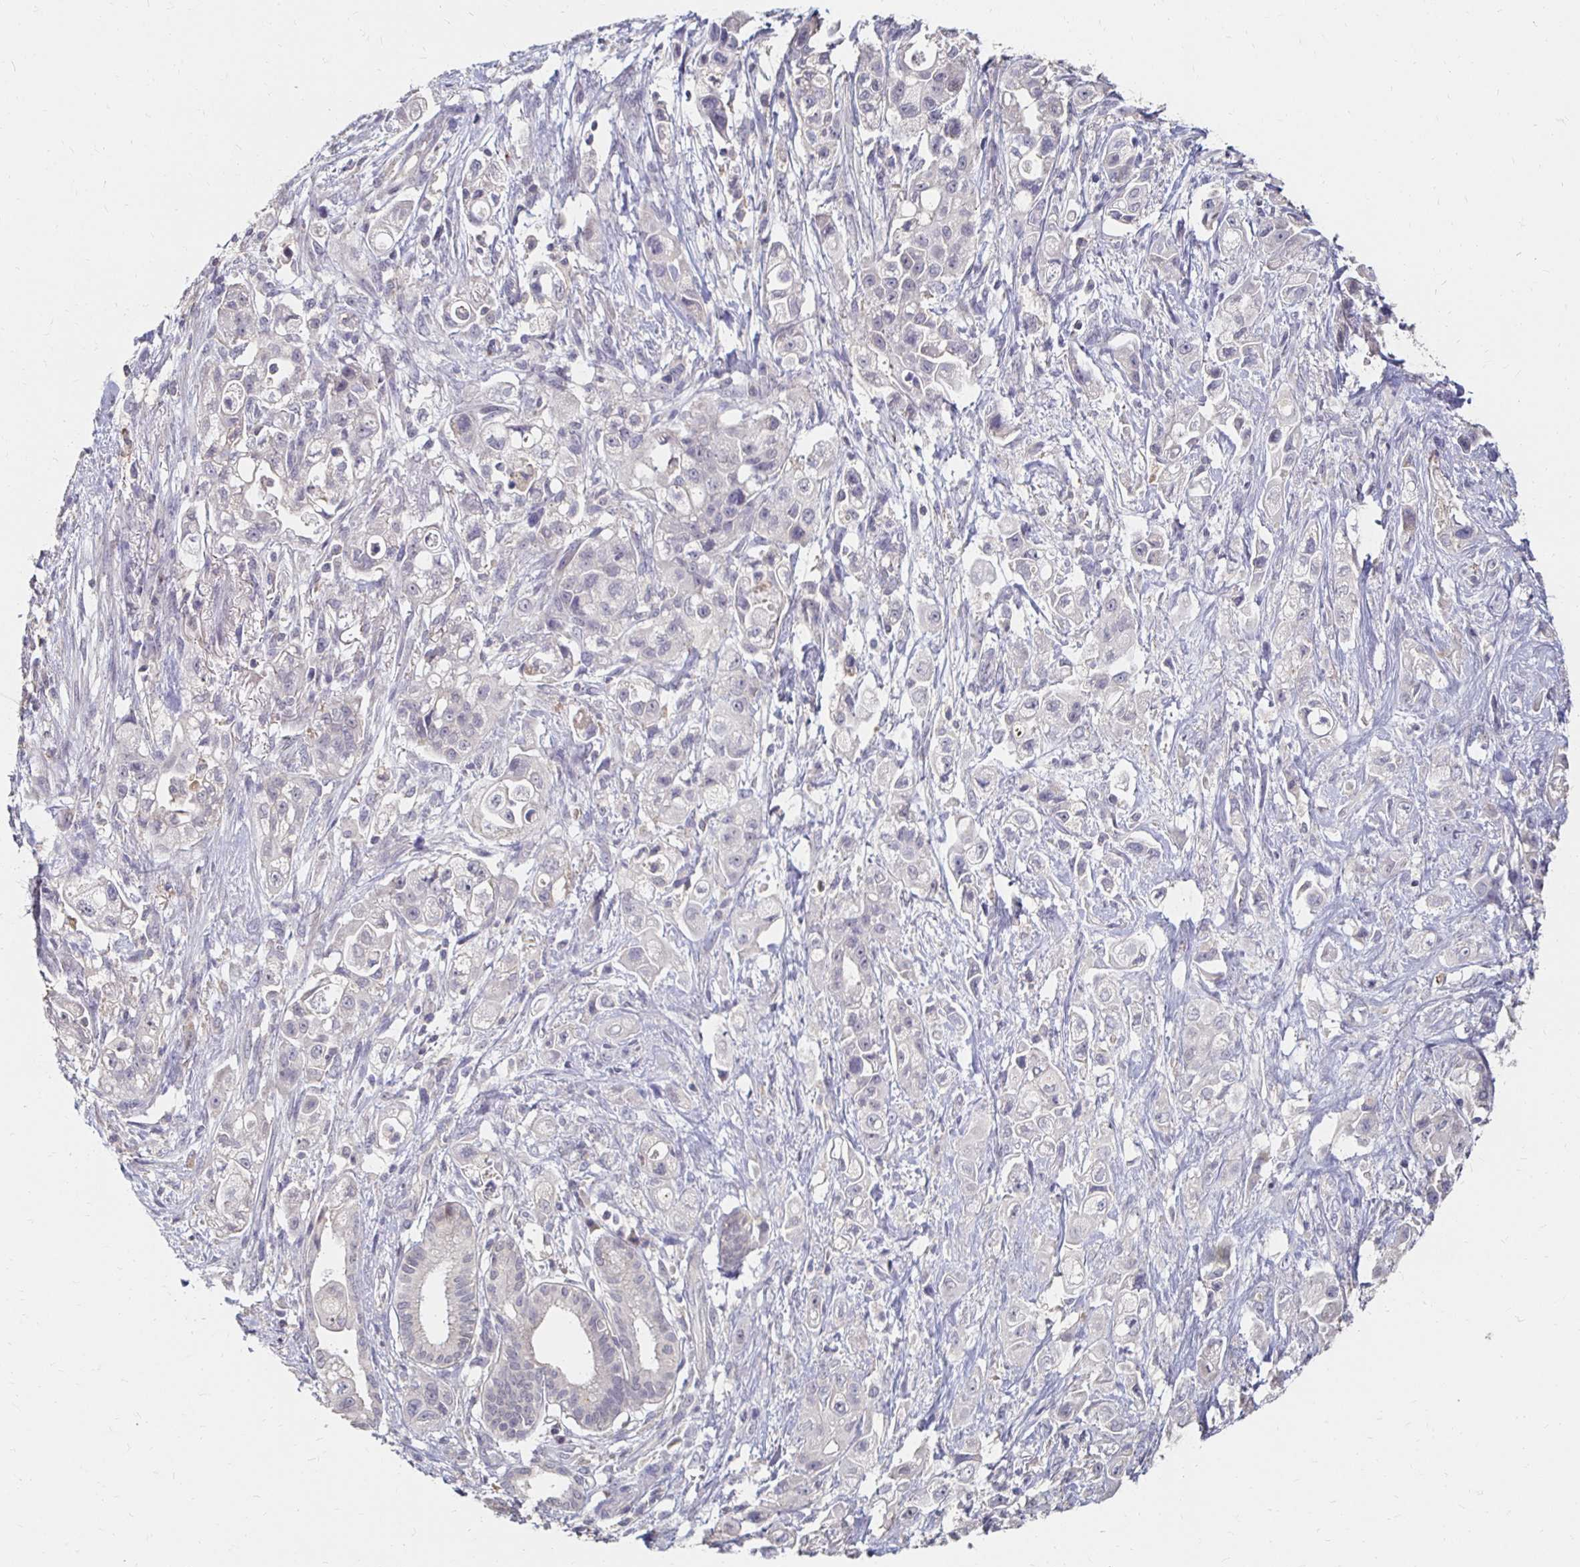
{"staining": {"intensity": "negative", "quantity": "none", "location": "none"}, "tissue": "pancreatic cancer", "cell_type": "Tumor cells", "image_type": "cancer", "snomed": [{"axis": "morphology", "description": "Adenocarcinoma, NOS"}, {"axis": "topography", "description": "Pancreas"}], "caption": "DAB (3,3'-diaminobenzidine) immunohistochemical staining of human pancreatic cancer displays no significant staining in tumor cells.", "gene": "ZNF727", "patient": {"sex": "female", "age": 66}}